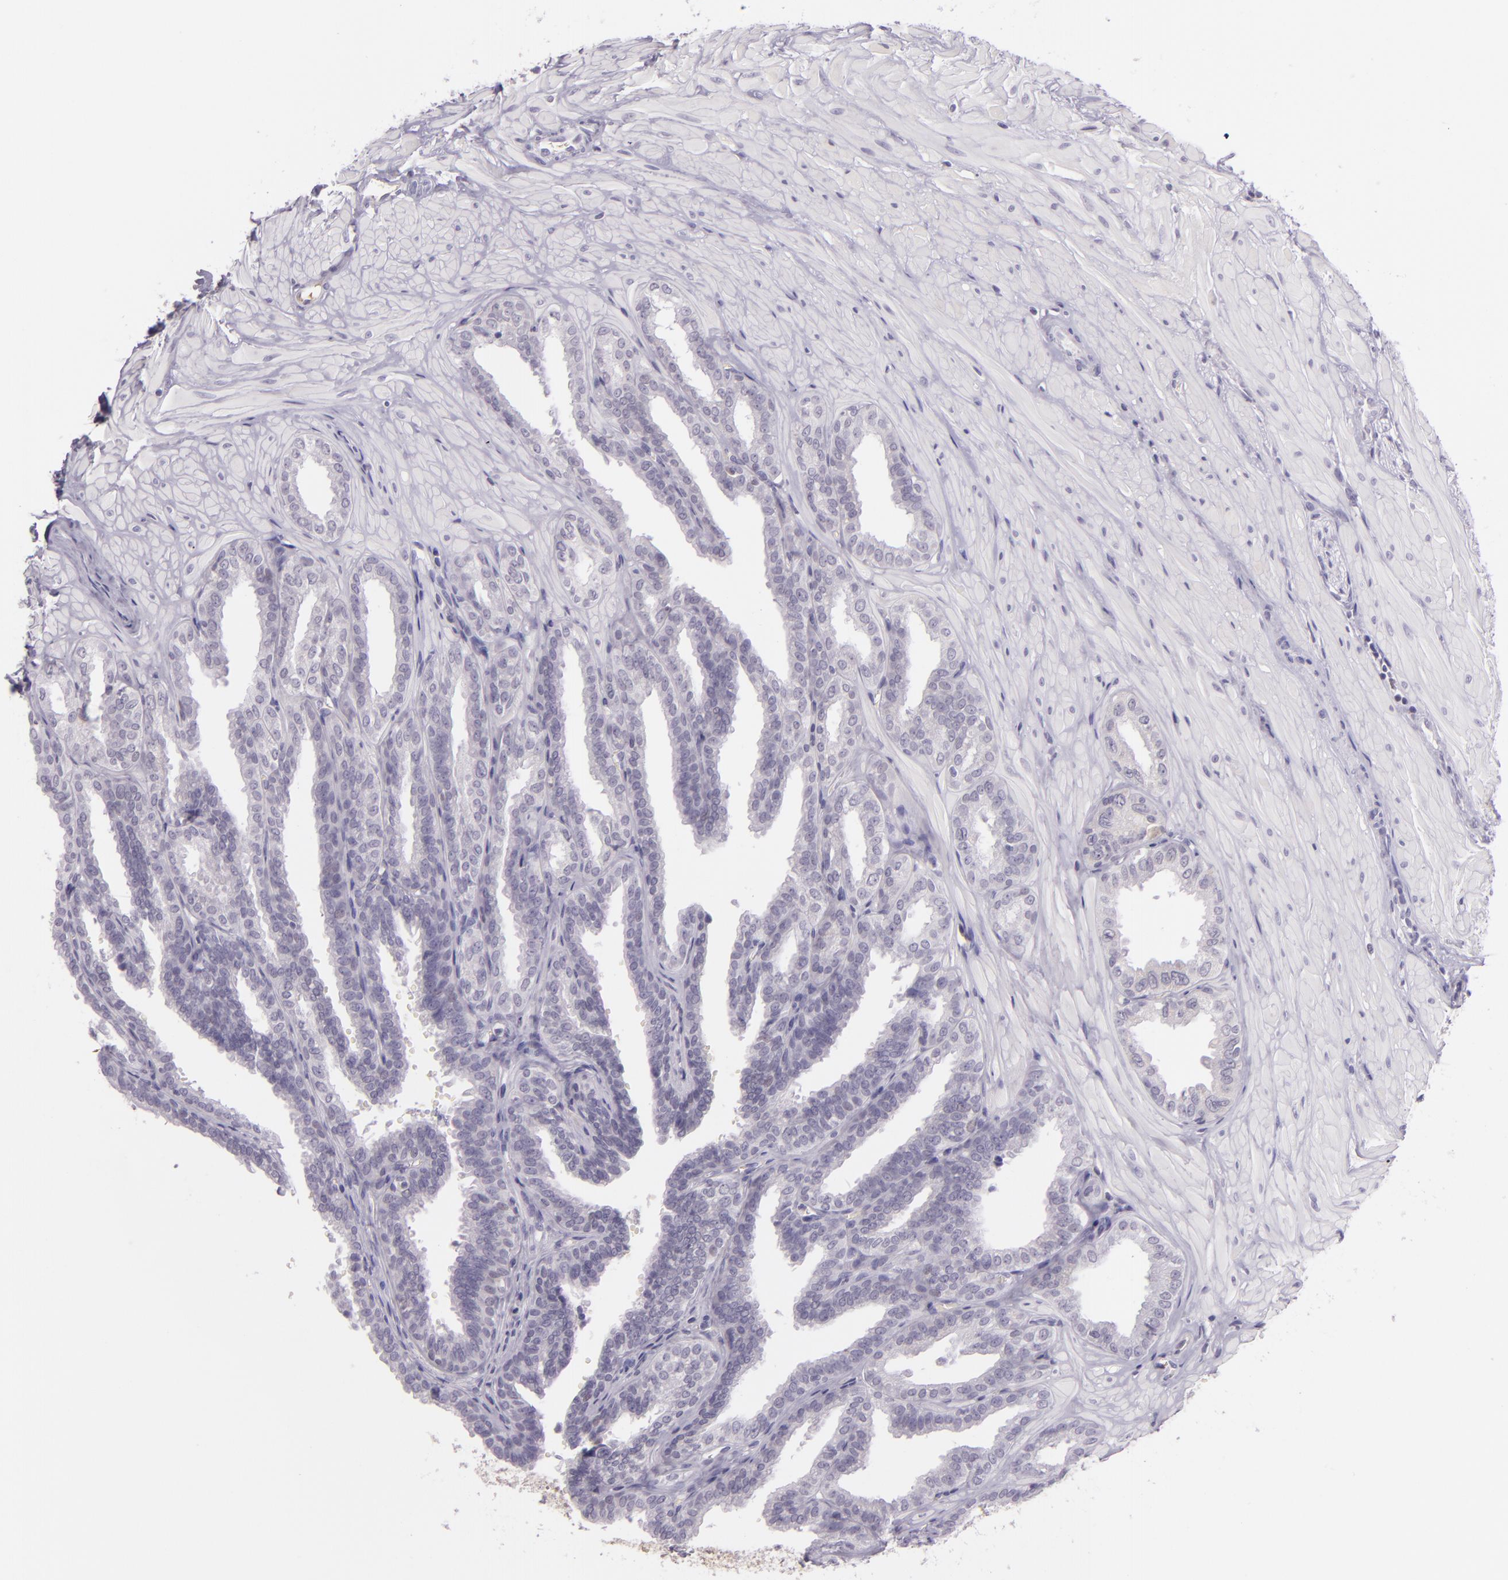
{"staining": {"intensity": "negative", "quantity": "none", "location": "none"}, "tissue": "seminal vesicle", "cell_type": "Glandular cells", "image_type": "normal", "snomed": [{"axis": "morphology", "description": "Normal tissue, NOS"}, {"axis": "topography", "description": "Seminal veicle"}], "caption": "Benign seminal vesicle was stained to show a protein in brown. There is no significant expression in glandular cells. Brightfield microscopy of immunohistochemistry (IHC) stained with DAB (brown) and hematoxylin (blue), captured at high magnification.", "gene": "CHEK2", "patient": {"sex": "male", "age": 26}}